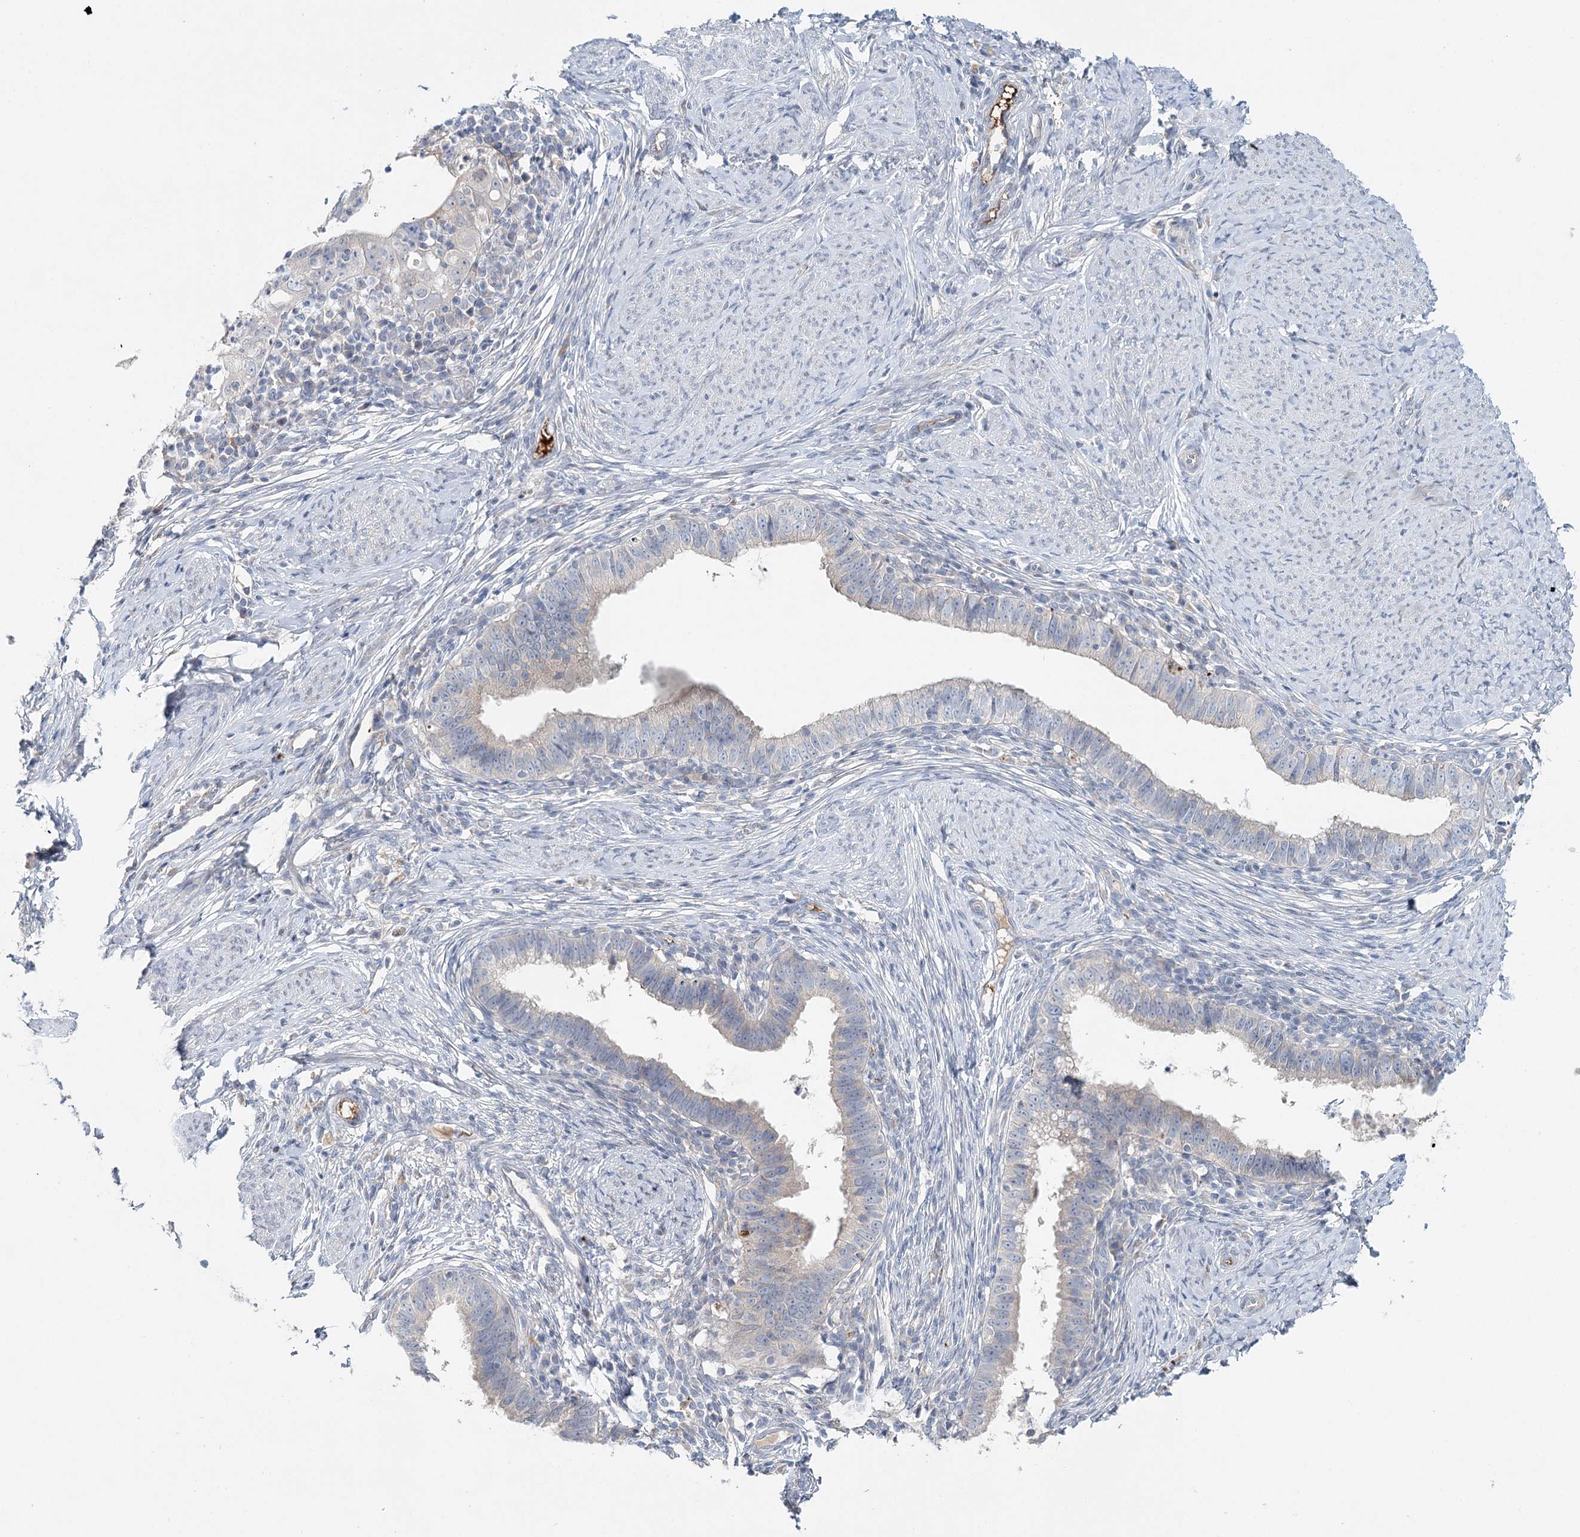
{"staining": {"intensity": "negative", "quantity": "none", "location": "none"}, "tissue": "cervical cancer", "cell_type": "Tumor cells", "image_type": "cancer", "snomed": [{"axis": "morphology", "description": "Adenocarcinoma, NOS"}, {"axis": "topography", "description": "Cervix"}], "caption": "A high-resolution photomicrograph shows IHC staining of cervical cancer (adenocarcinoma), which shows no significant expression in tumor cells.", "gene": "ALKBH8", "patient": {"sex": "female", "age": 36}}